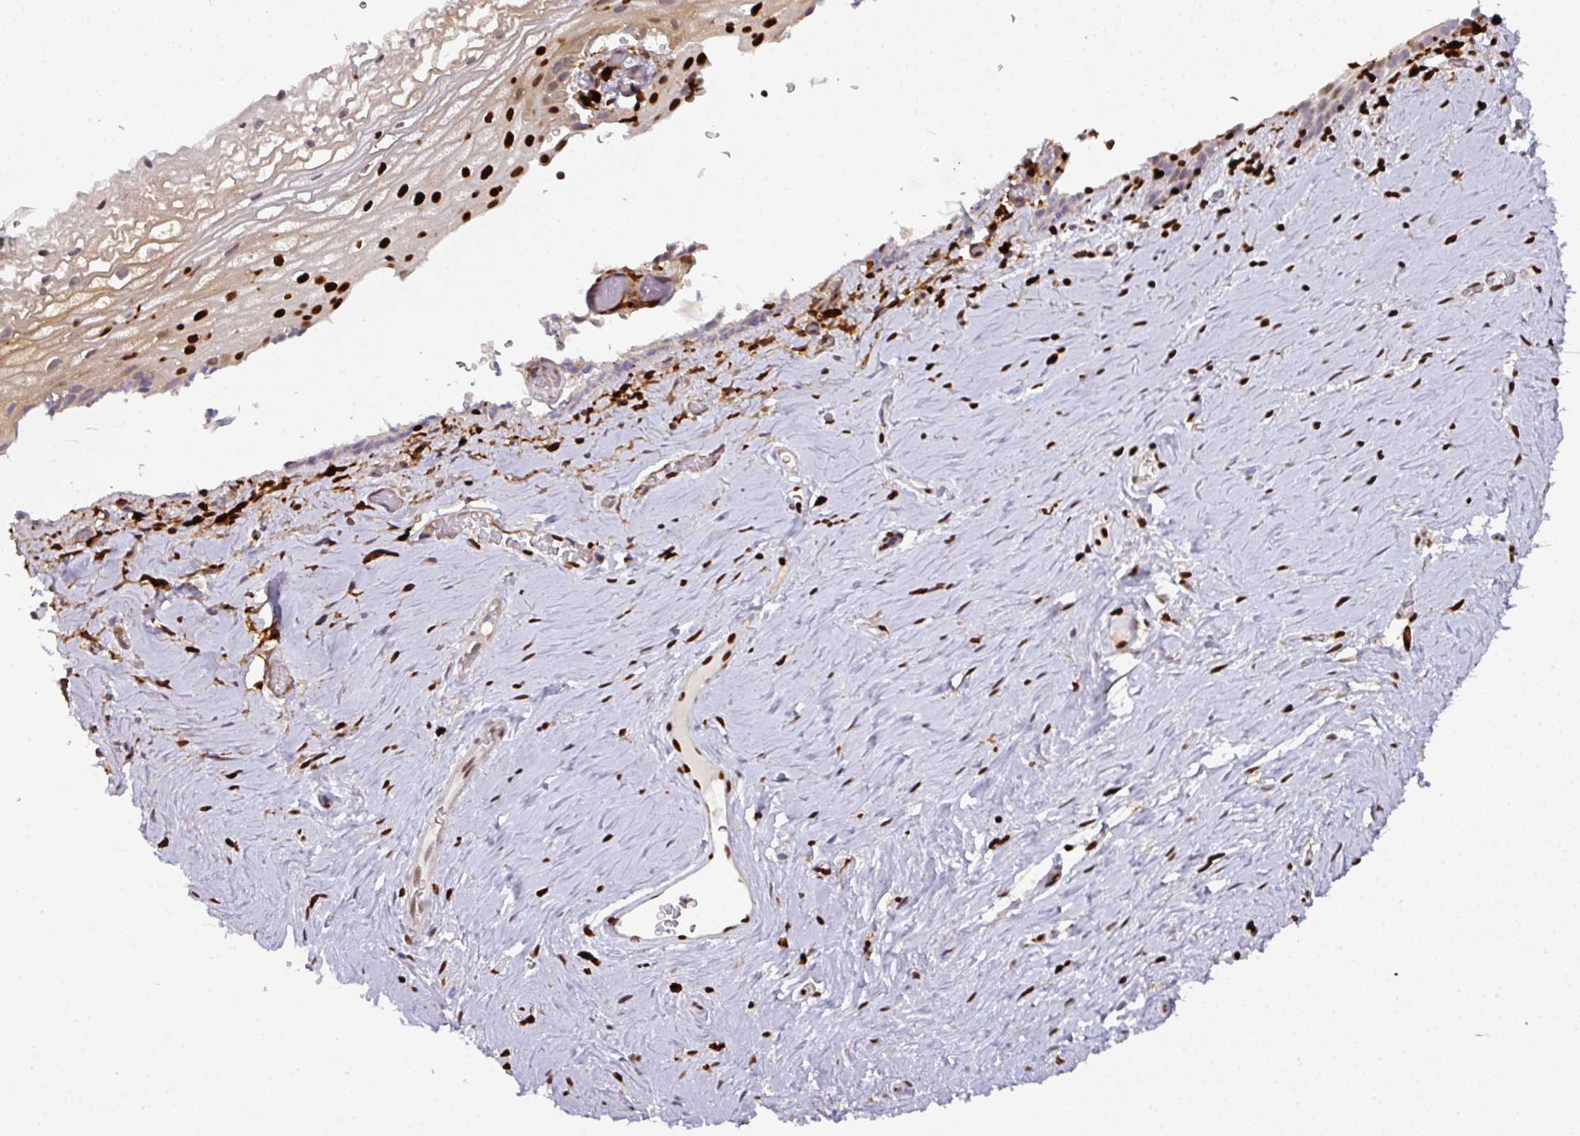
{"staining": {"intensity": "strong", "quantity": "25%-75%", "location": "nuclear"}, "tissue": "vagina", "cell_type": "Squamous epithelial cells", "image_type": "normal", "snomed": [{"axis": "morphology", "description": "Normal tissue, NOS"}, {"axis": "morphology", "description": "Adenocarcinoma, NOS"}, {"axis": "topography", "description": "Rectum"}, {"axis": "topography", "description": "Vagina"}, {"axis": "topography", "description": "Peripheral nerve tissue"}], "caption": "This is a micrograph of immunohistochemistry staining of normal vagina, which shows strong expression in the nuclear of squamous epithelial cells.", "gene": "SAMHD1", "patient": {"sex": "female", "age": 71}}